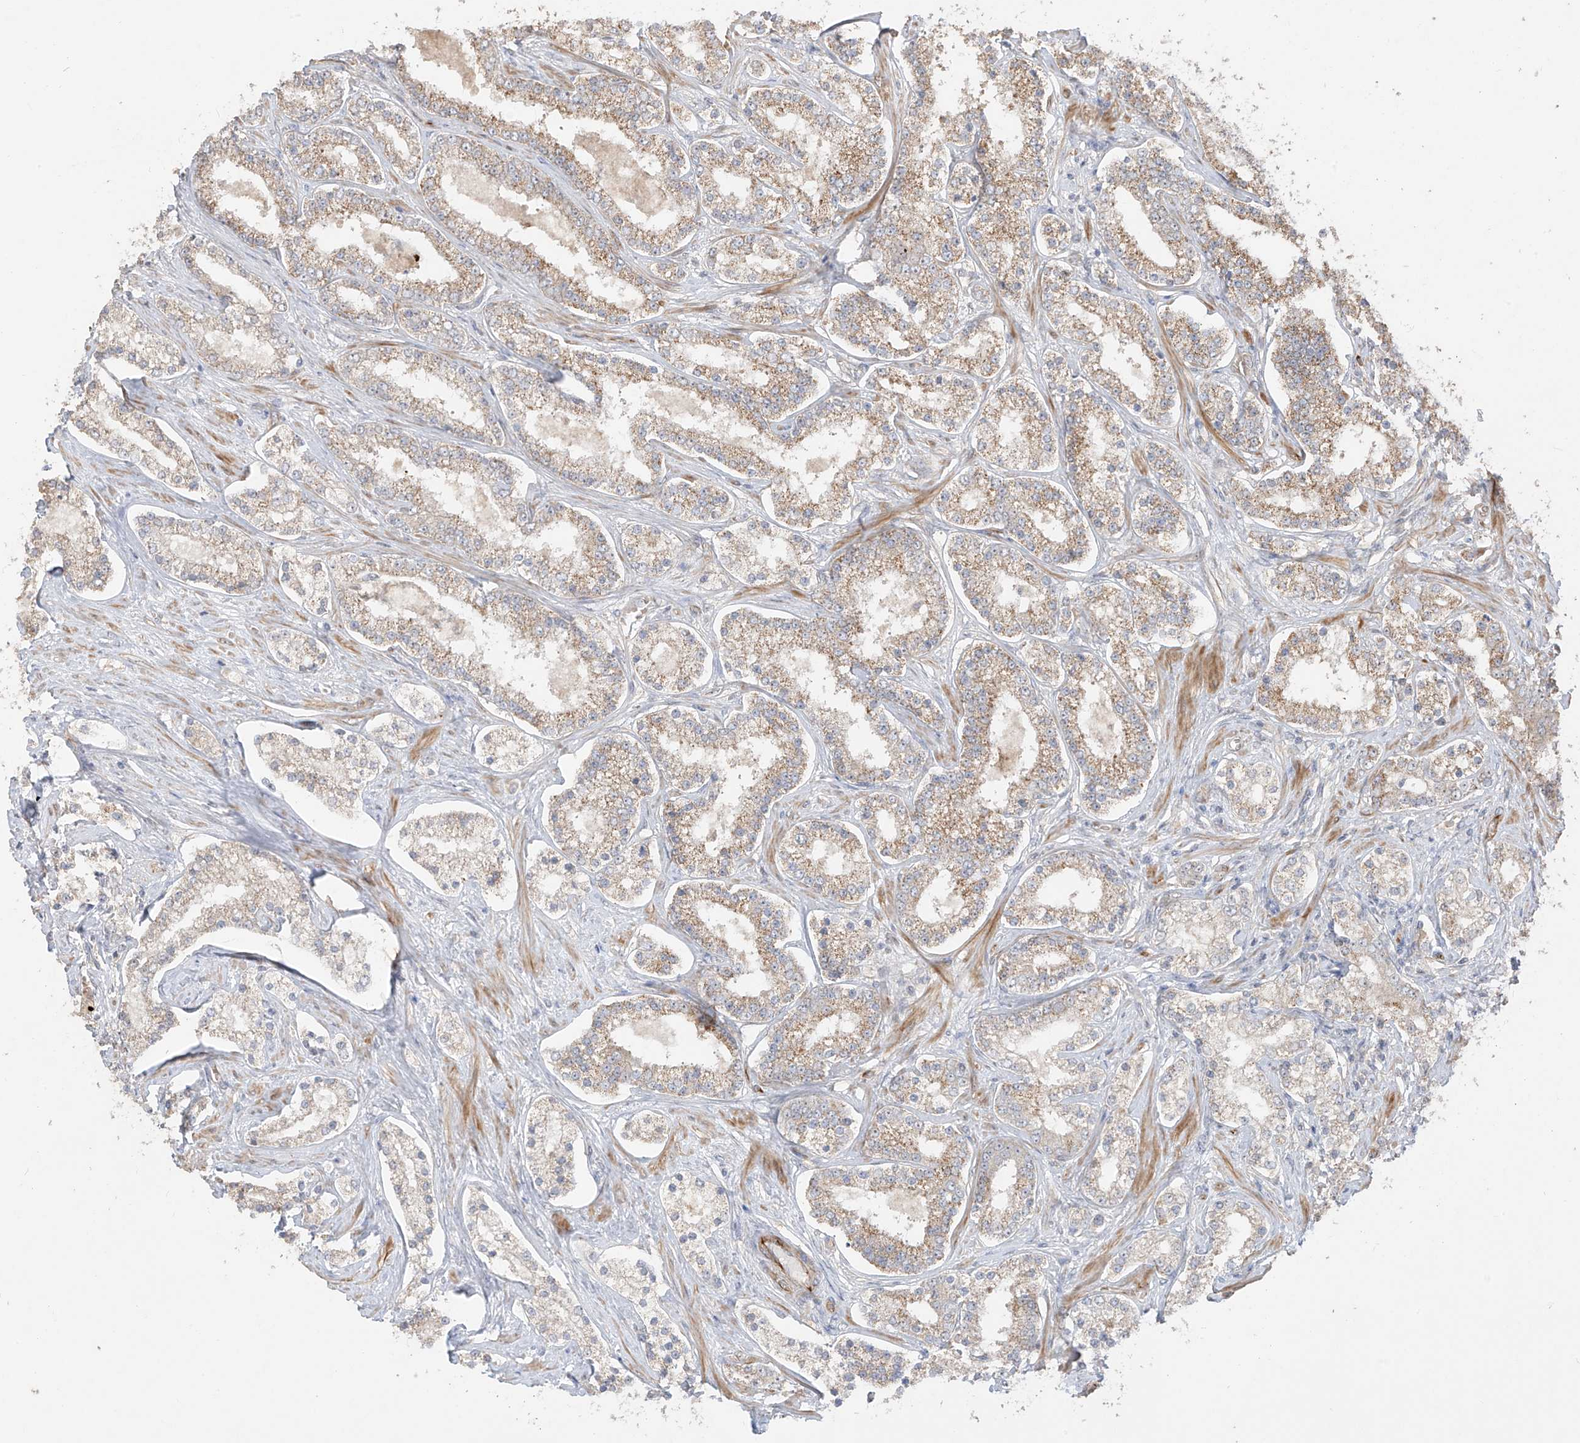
{"staining": {"intensity": "weak", "quantity": ">75%", "location": "cytoplasmic/membranous"}, "tissue": "prostate cancer", "cell_type": "Tumor cells", "image_type": "cancer", "snomed": [{"axis": "morphology", "description": "Normal tissue, NOS"}, {"axis": "morphology", "description": "Adenocarcinoma, High grade"}, {"axis": "topography", "description": "Prostate"}], "caption": "Weak cytoplasmic/membranous protein staining is seen in approximately >75% of tumor cells in prostate cancer.", "gene": "DCDC2", "patient": {"sex": "male", "age": 83}}